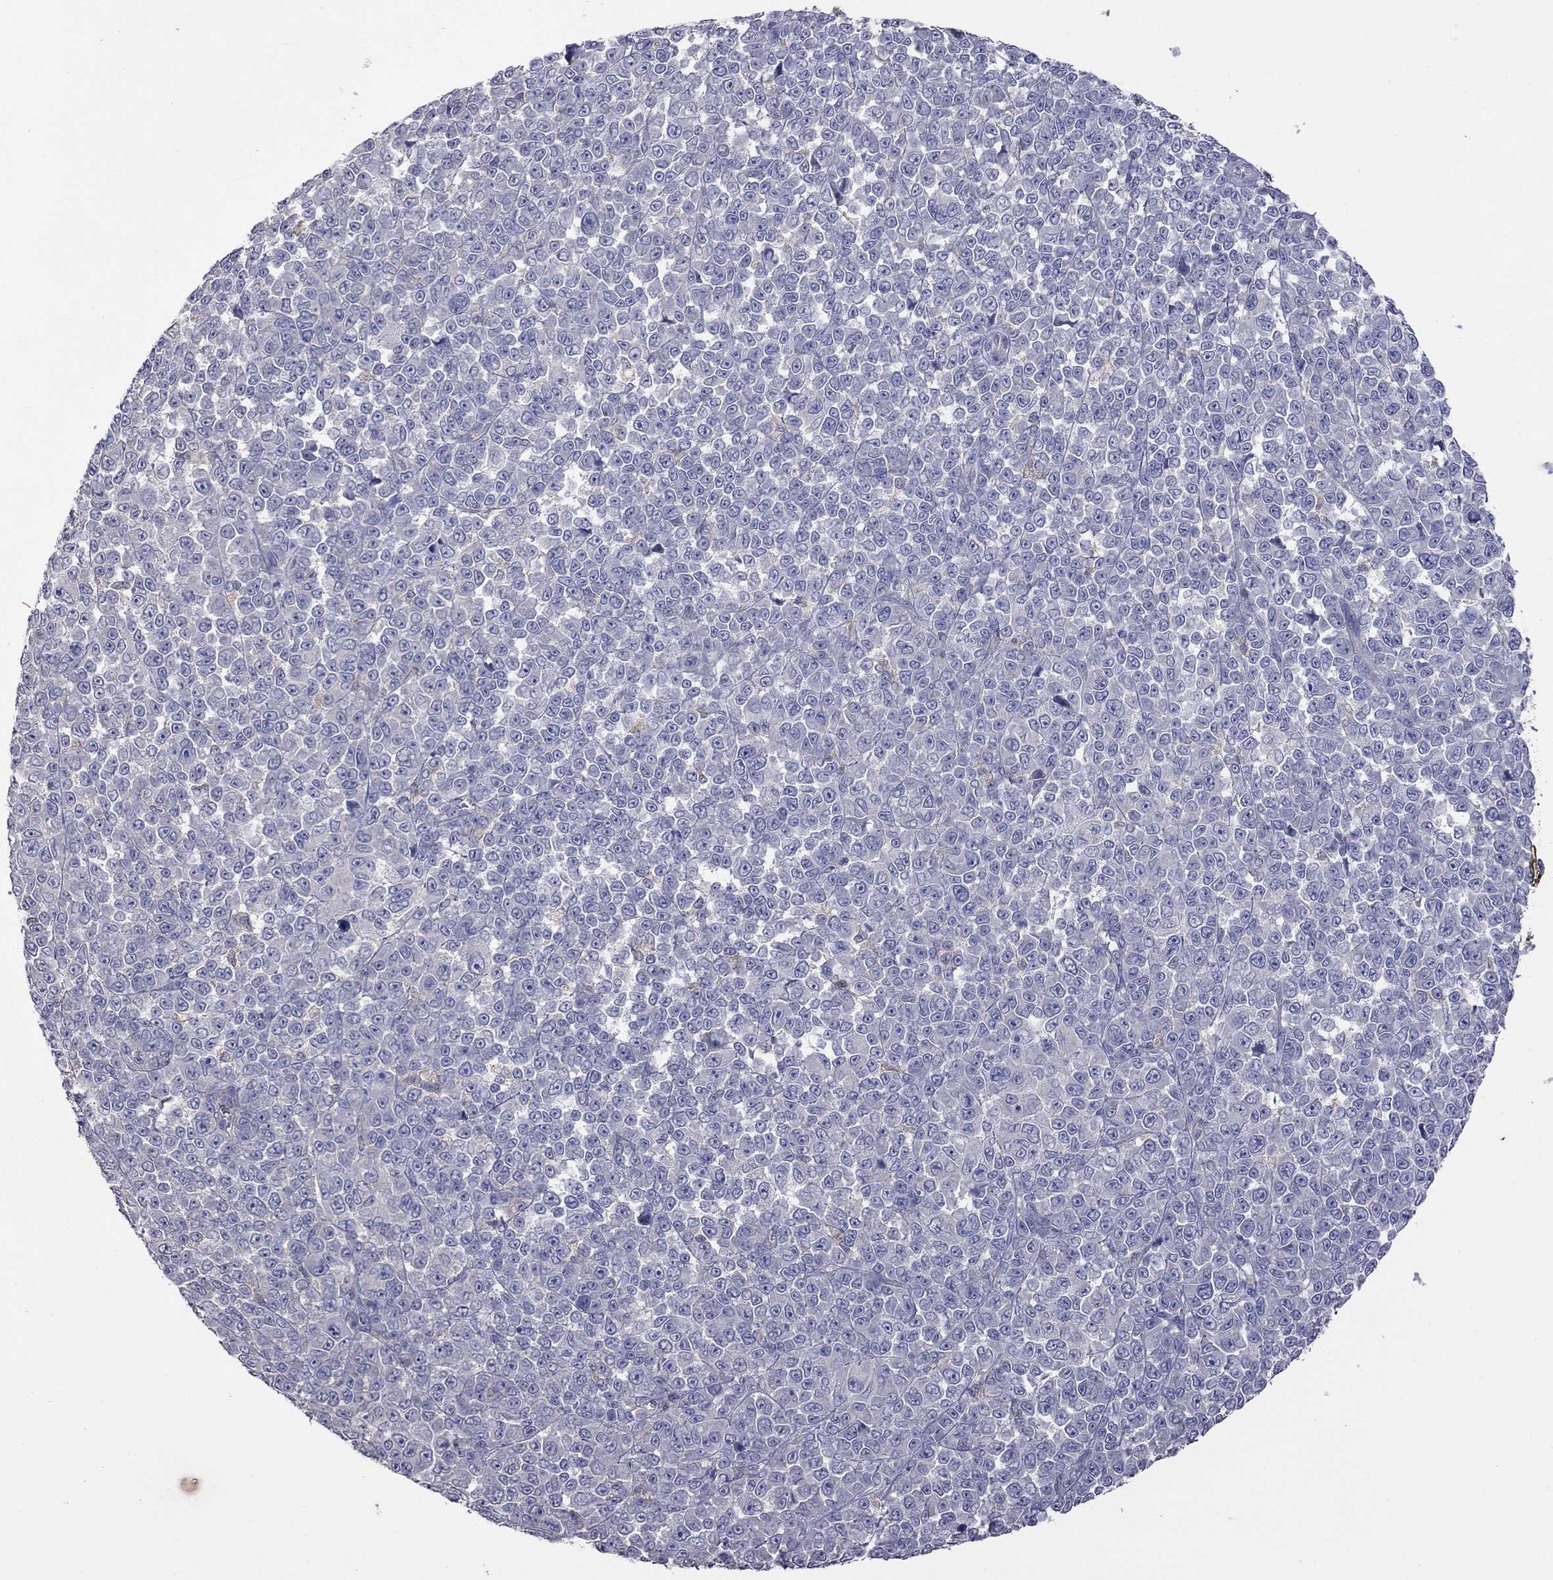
{"staining": {"intensity": "negative", "quantity": "none", "location": "none"}, "tissue": "melanoma", "cell_type": "Tumor cells", "image_type": "cancer", "snomed": [{"axis": "morphology", "description": "Malignant melanoma, NOS"}, {"axis": "topography", "description": "Skin"}], "caption": "Immunohistochemical staining of malignant melanoma exhibits no significant positivity in tumor cells.", "gene": "IPCEF1", "patient": {"sex": "female", "age": 95}}